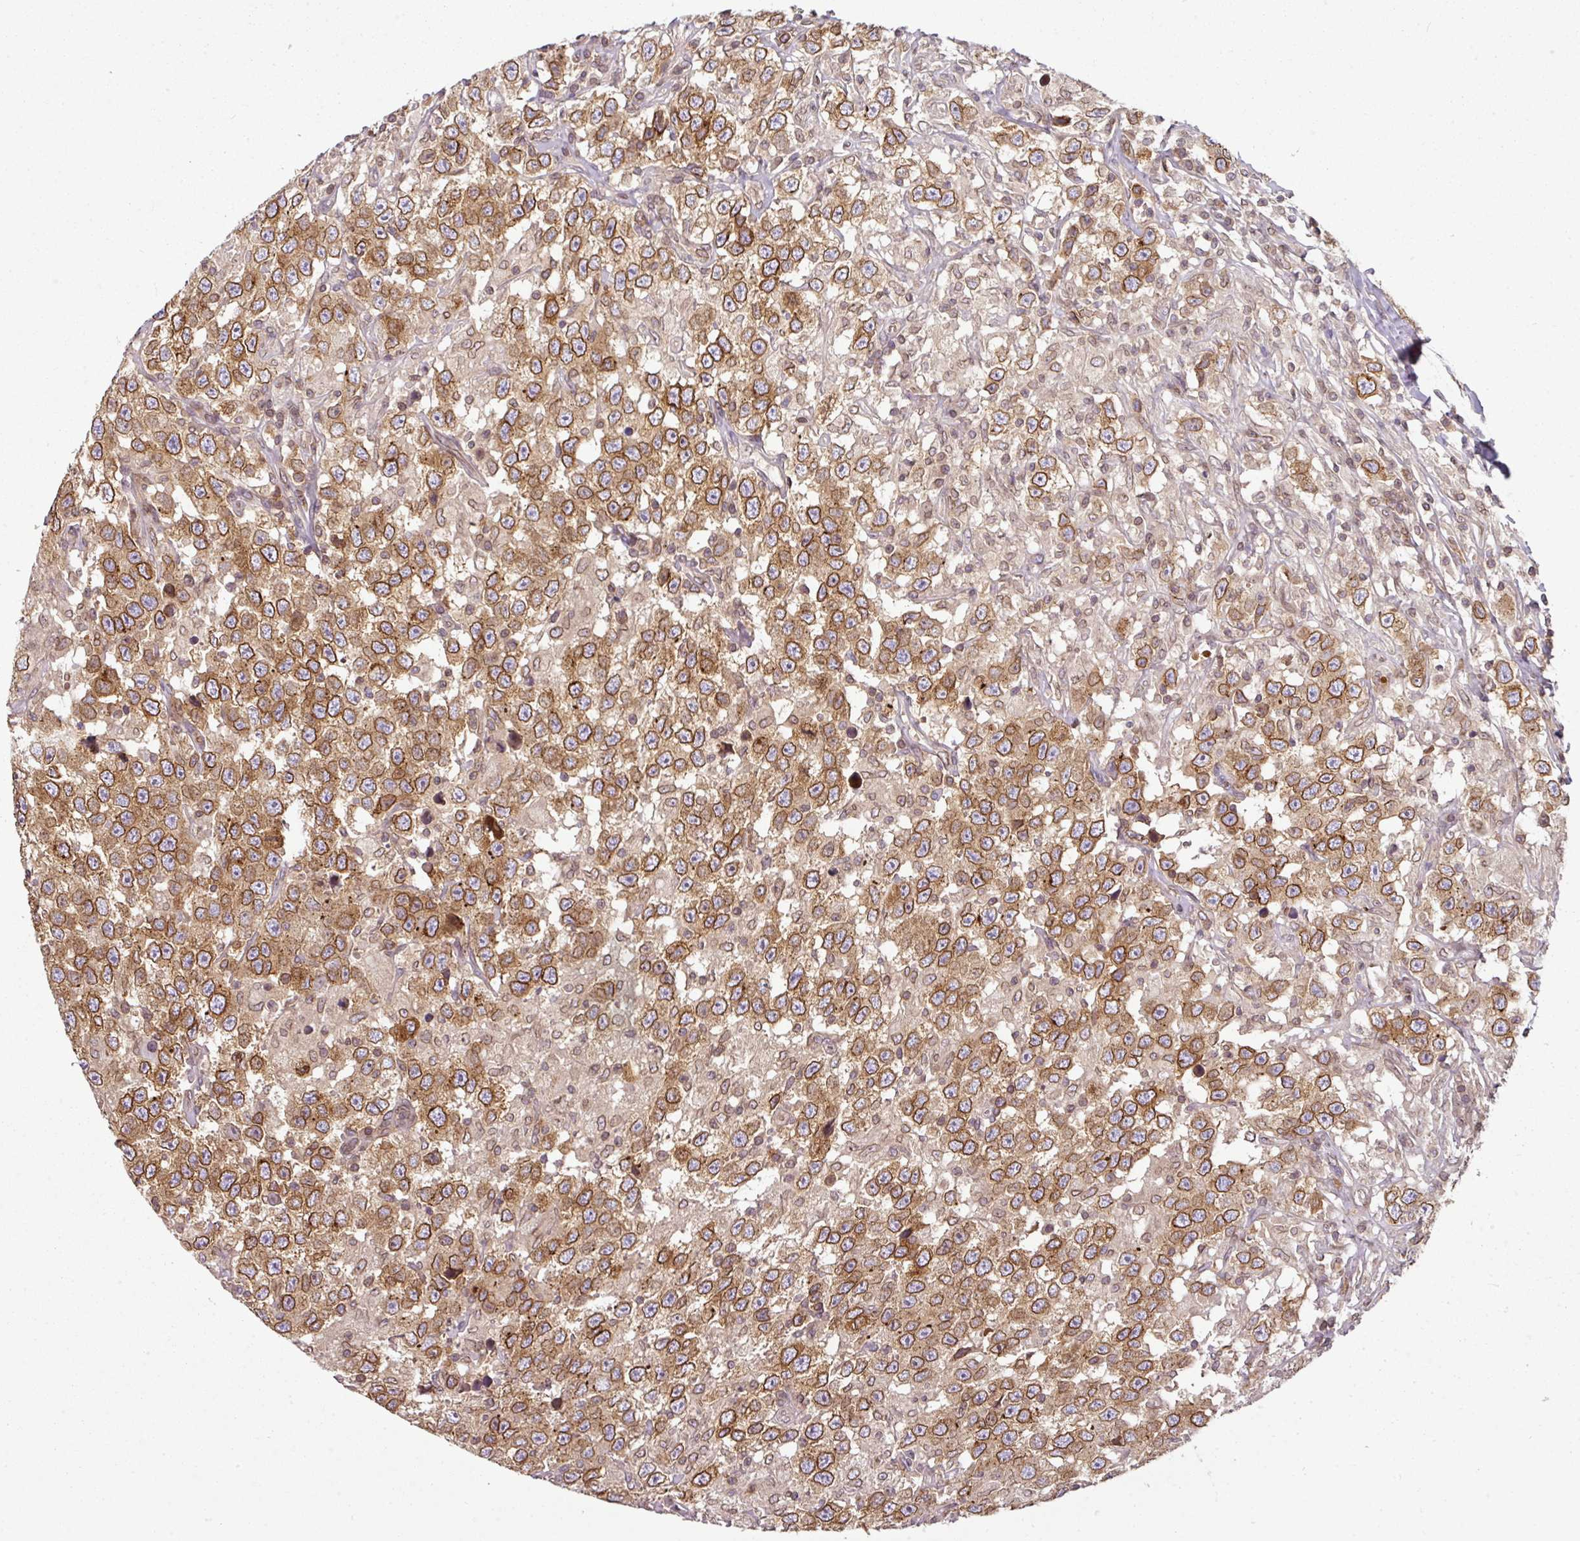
{"staining": {"intensity": "strong", "quantity": ">75%", "location": "cytoplasmic/membranous,nuclear"}, "tissue": "testis cancer", "cell_type": "Tumor cells", "image_type": "cancer", "snomed": [{"axis": "morphology", "description": "Seminoma, NOS"}, {"axis": "topography", "description": "Testis"}], "caption": "Immunohistochemical staining of testis seminoma demonstrates high levels of strong cytoplasmic/membranous and nuclear protein positivity in about >75% of tumor cells.", "gene": "RANGAP1", "patient": {"sex": "male", "age": 41}}